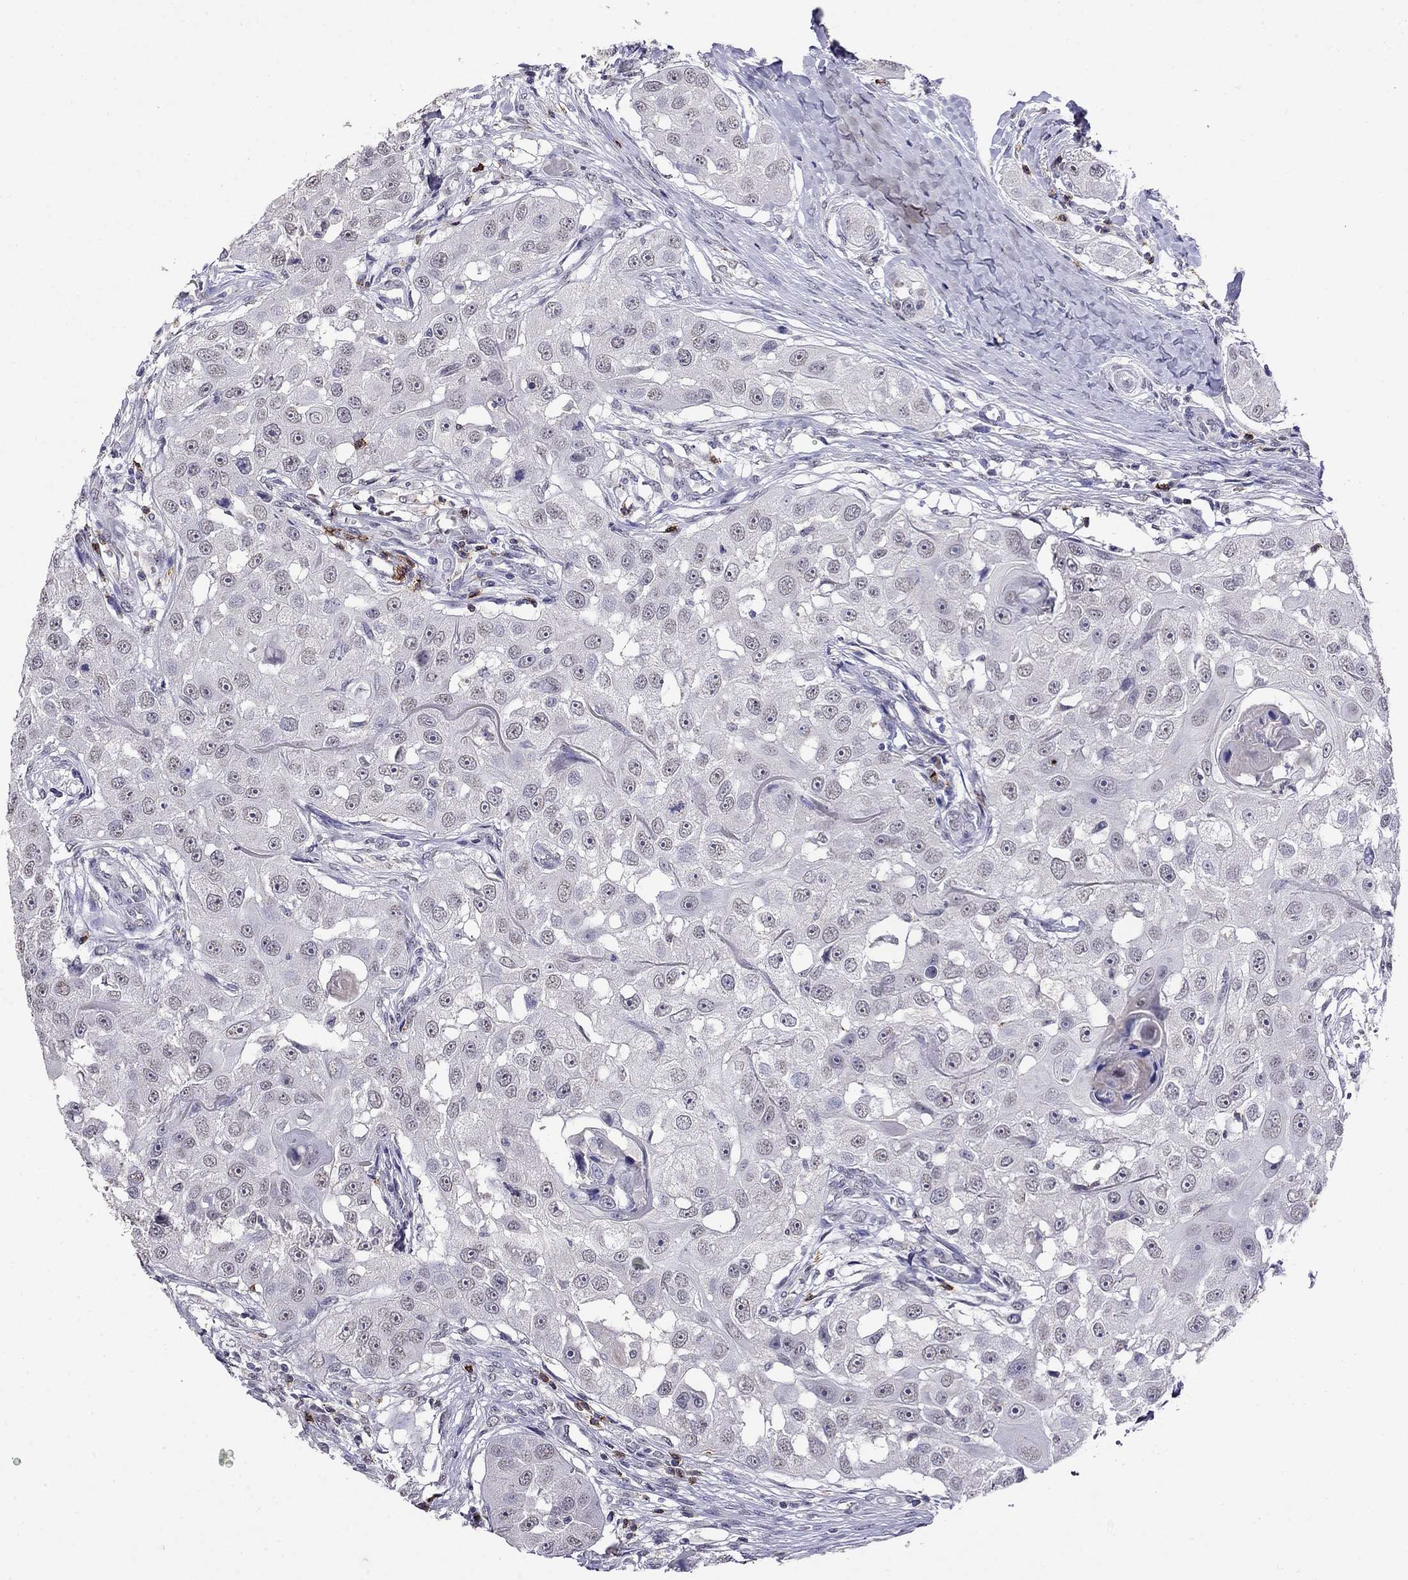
{"staining": {"intensity": "negative", "quantity": "none", "location": "none"}, "tissue": "head and neck cancer", "cell_type": "Tumor cells", "image_type": "cancer", "snomed": [{"axis": "morphology", "description": "Squamous cell carcinoma, NOS"}, {"axis": "topography", "description": "Head-Neck"}], "caption": "IHC histopathology image of neoplastic tissue: human head and neck squamous cell carcinoma stained with DAB (3,3'-diaminobenzidine) reveals no significant protein expression in tumor cells.", "gene": "CD8B", "patient": {"sex": "male", "age": 51}}